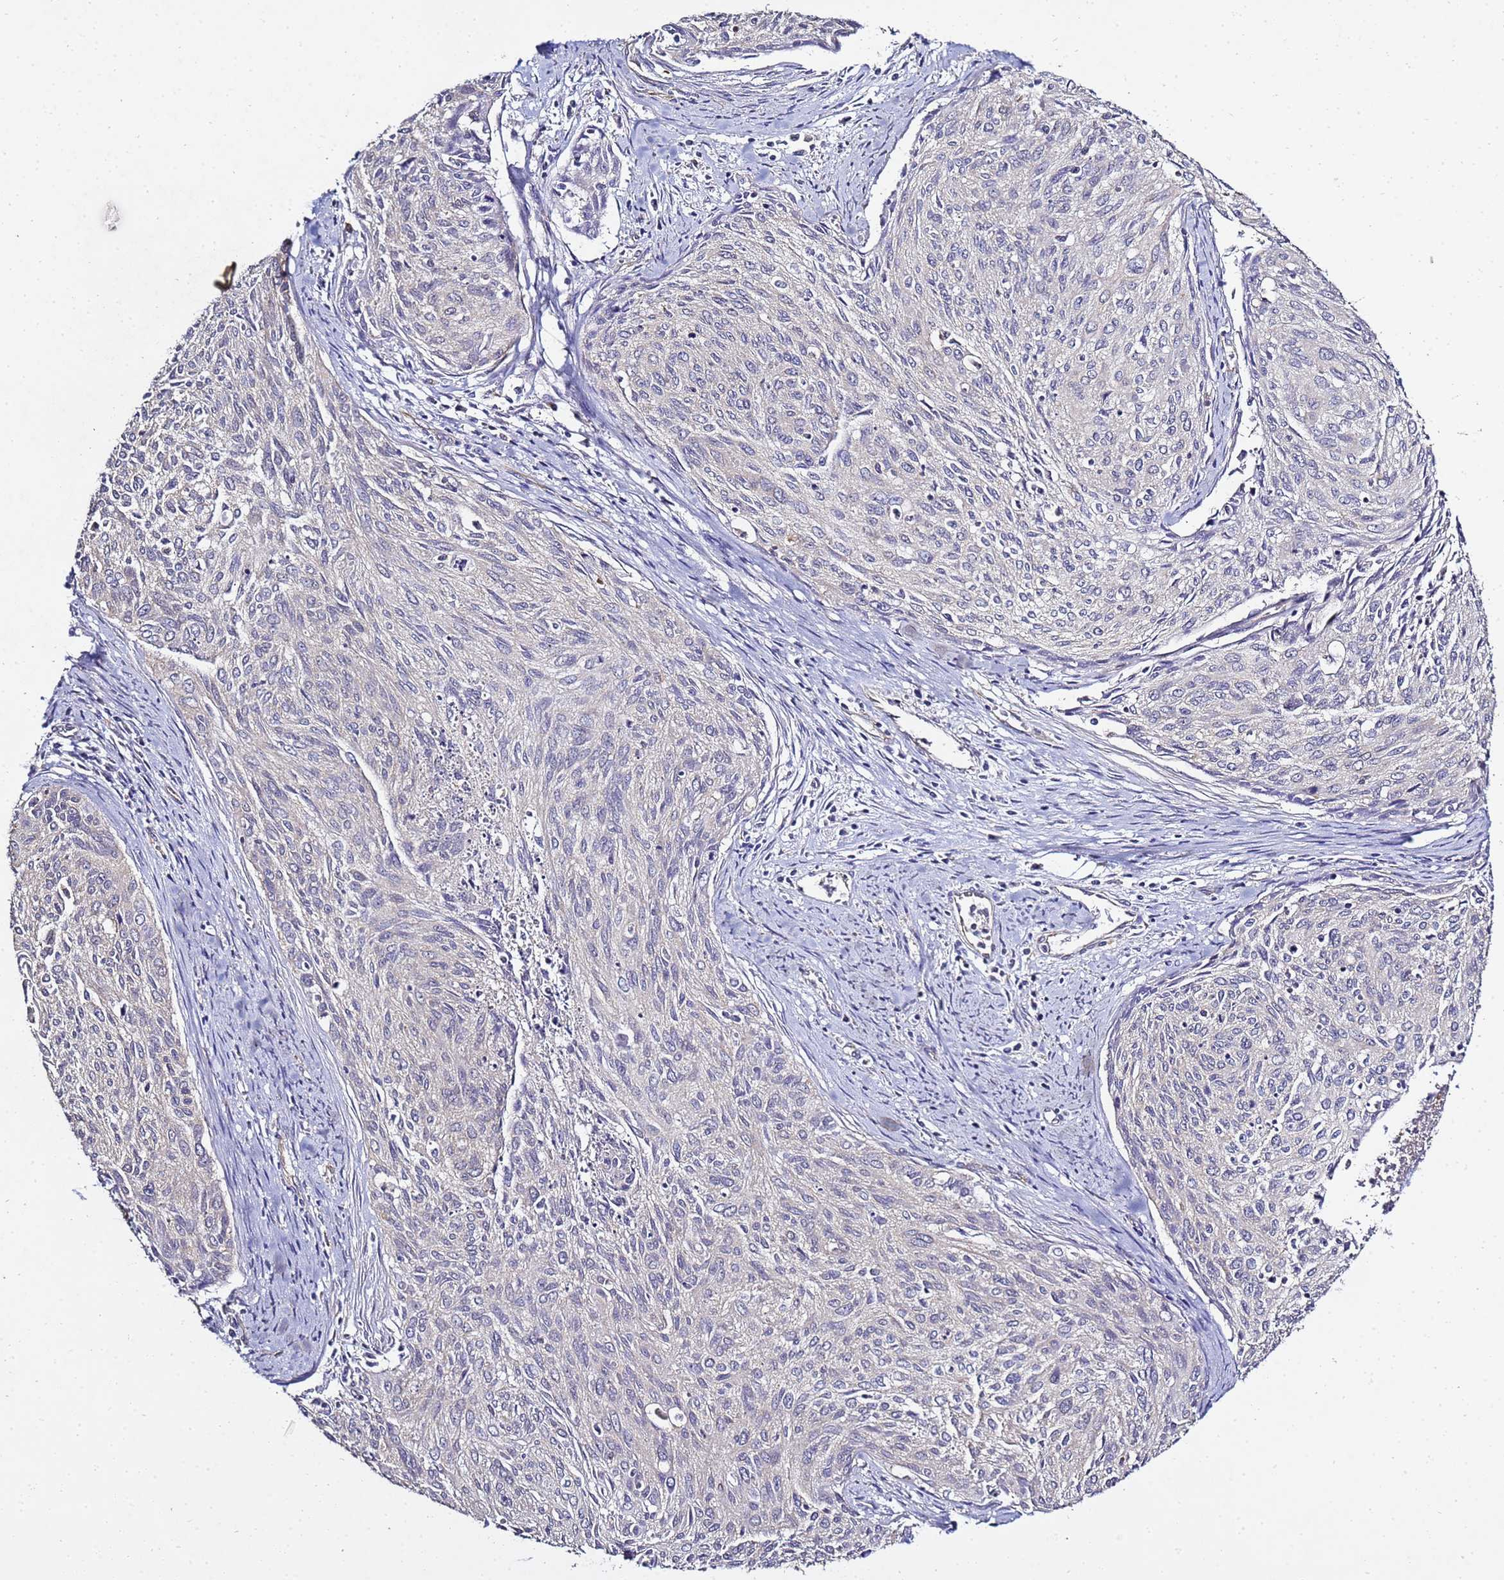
{"staining": {"intensity": "negative", "quantity": "none", "location": "none"}, "tissue": "cervical cancer", "cell_type": "Tumor cells", "image_type": "cancer", "snomed": [{"axis": "morphology", "description": "Squamous cell carcinoma, NOS"}, {"axis": "topography", "description": "Cervix"}], "caption": "The micrograph displays no significant positivity in tumor cells of squamous cell carcinoma (cervical). (DAB immunohistochemistry visualized using brightfield microscopy, high magnification).", "gene": "ENOPH1", "patient": {"sex": "female", "age": 55}}